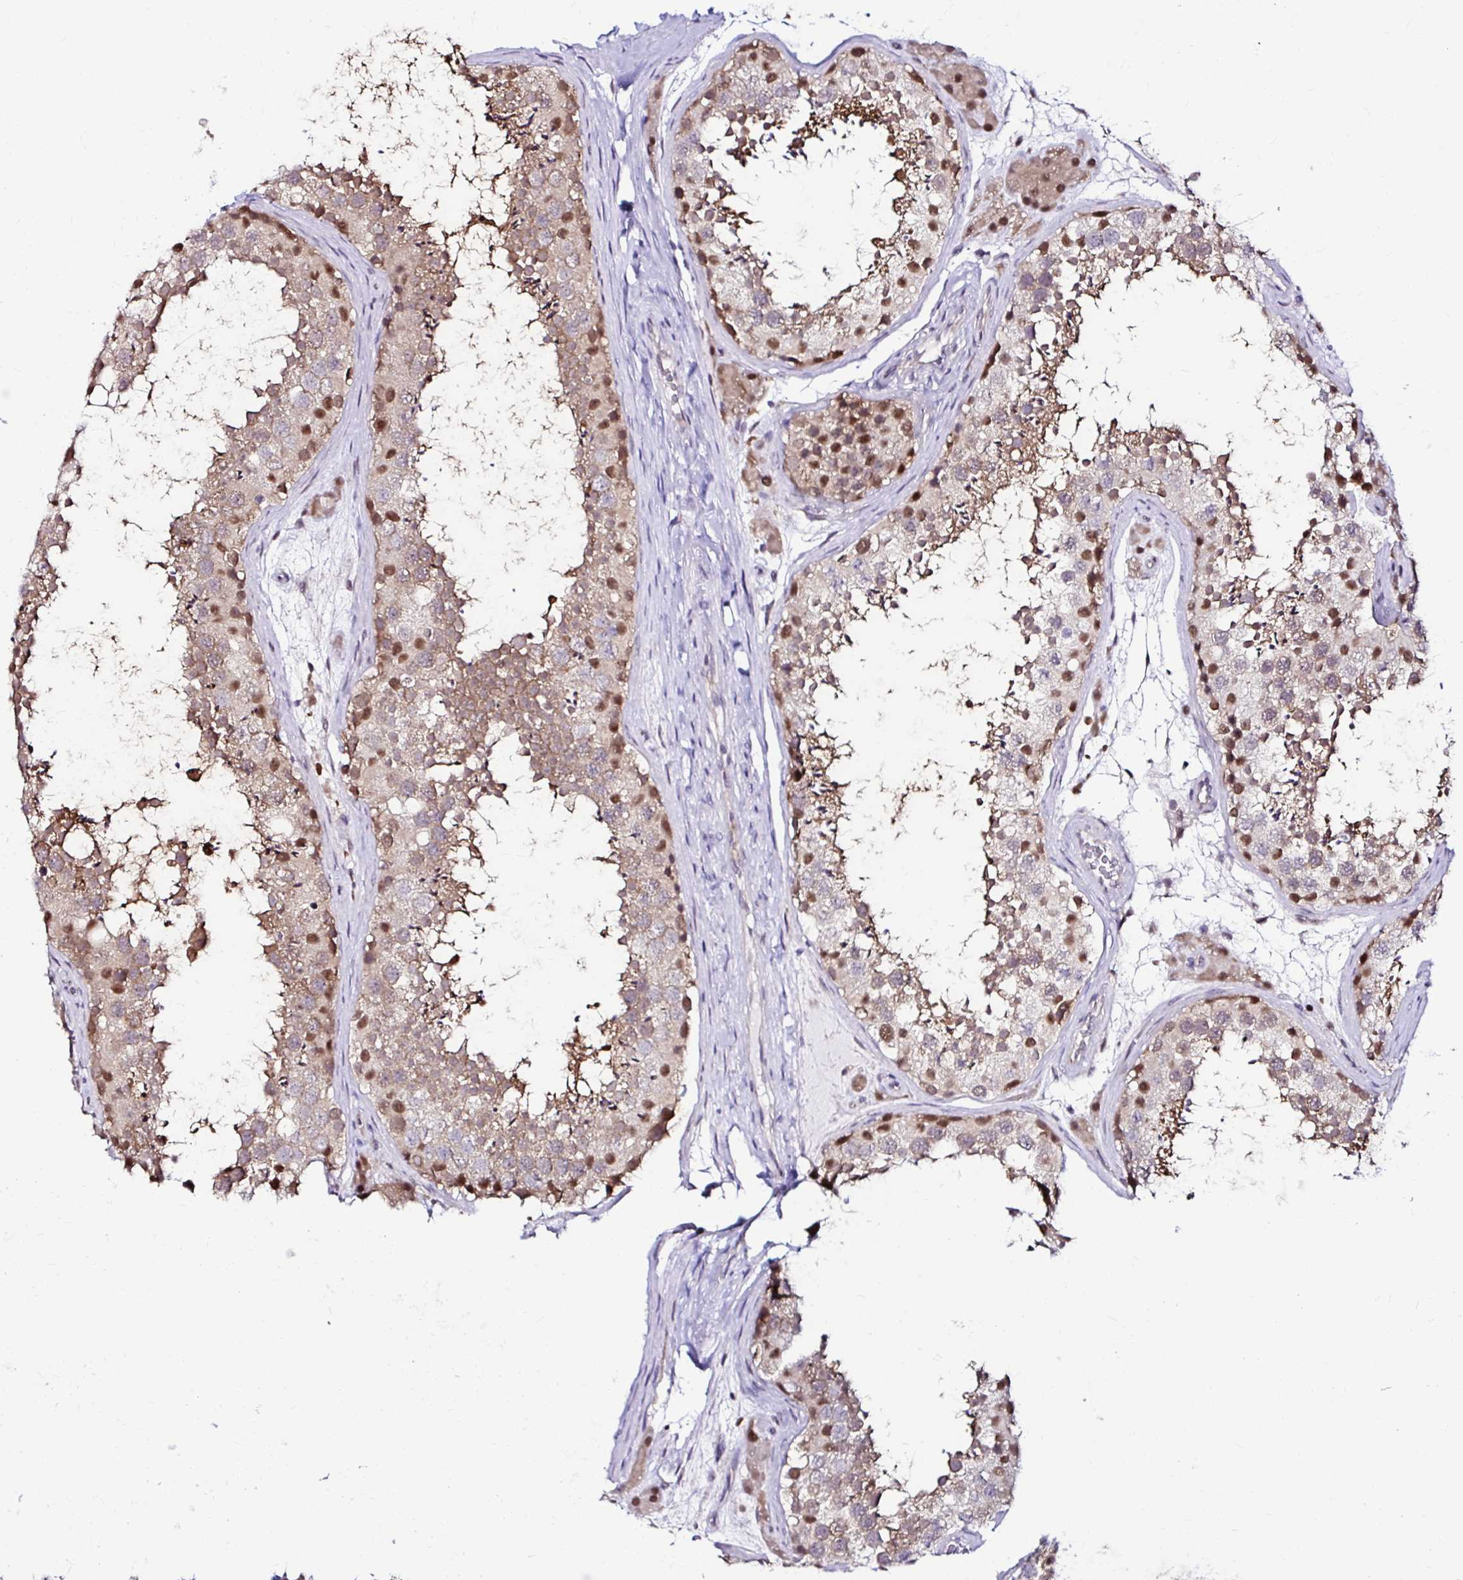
{"staining": {"intensity": "strong", "quantity": "25%-75%", "location": "cytoplasmic/membranous,nuclear"}, "tissue": "testis", "cell_type": "Cells in seminiferous ducts", "image_type": "normal", "snomed": [{"axis": "morphology", "description": "Normal tissue, NOS"}, {"axis": "topography", "description": "Testis"}], "caption": "An IHC image of benign tissue is shown. Protein staining in brown highlights strong cytoplasmic/membranous,nuclear positivity in testis within cells in seminiferous ducts. The staining was performed using DAB (3,3'-diaminobenzidine) to visualize the protein expression in brown, while the nuclei were stained in blue with hematoxylin (Magnification: 20x).", "gene": "PSMD3", "patient": {"sex": "male", "age": 41}}